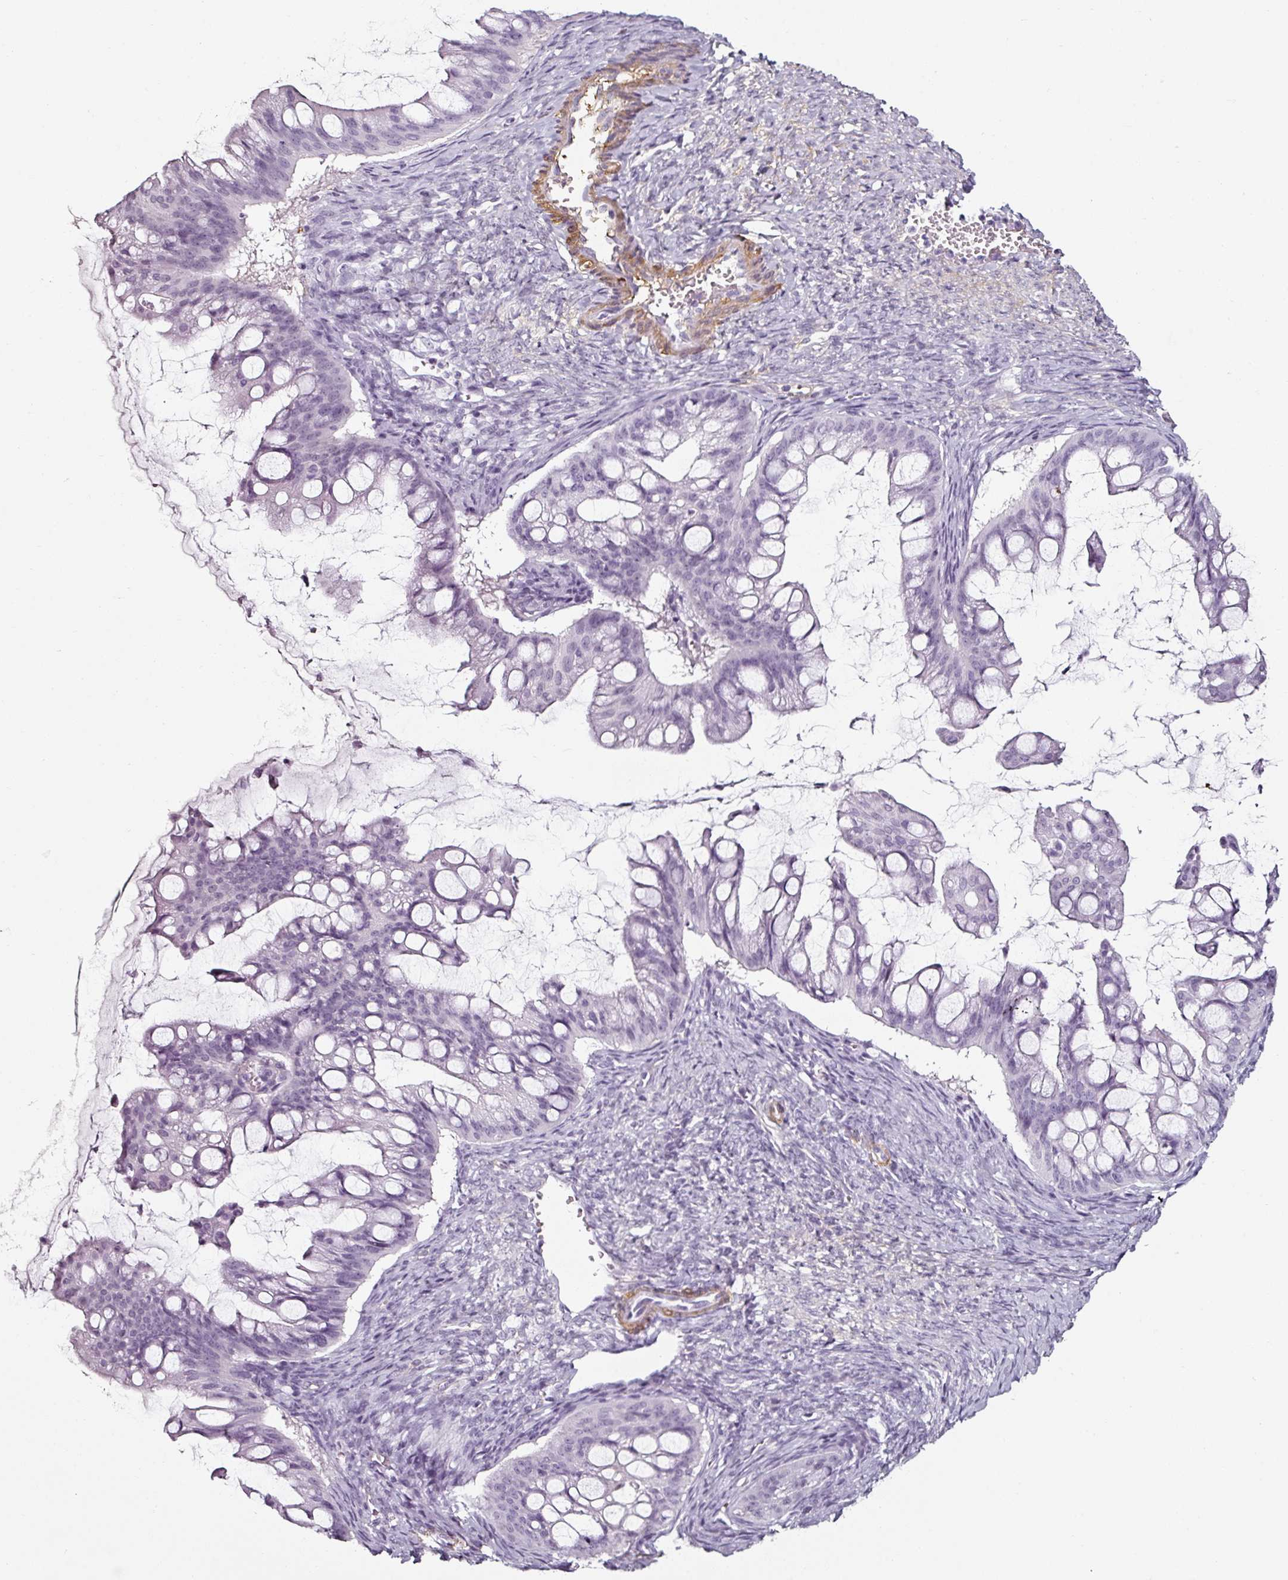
{"staining": {"intensity": "negative", "quantity": "none", "location": "none"}, "tissue": "ovarian cancer", "cell_type": "Tumor cells", "image_type": "cancer", "snomed": [{"axis": "morphology", "description": "Cystadenocarcinoma, mucinous, NOS"}, {"axis": "topography", "description": "Ovary"}], "caption": "Immunohistochemical staining of human ovarian cancer (mucinous cystadenocarcinoma) exhibits no significant staining in tumor cells.", "gene": "CAP2", "patient": {"sex": "female", "age": 73}}